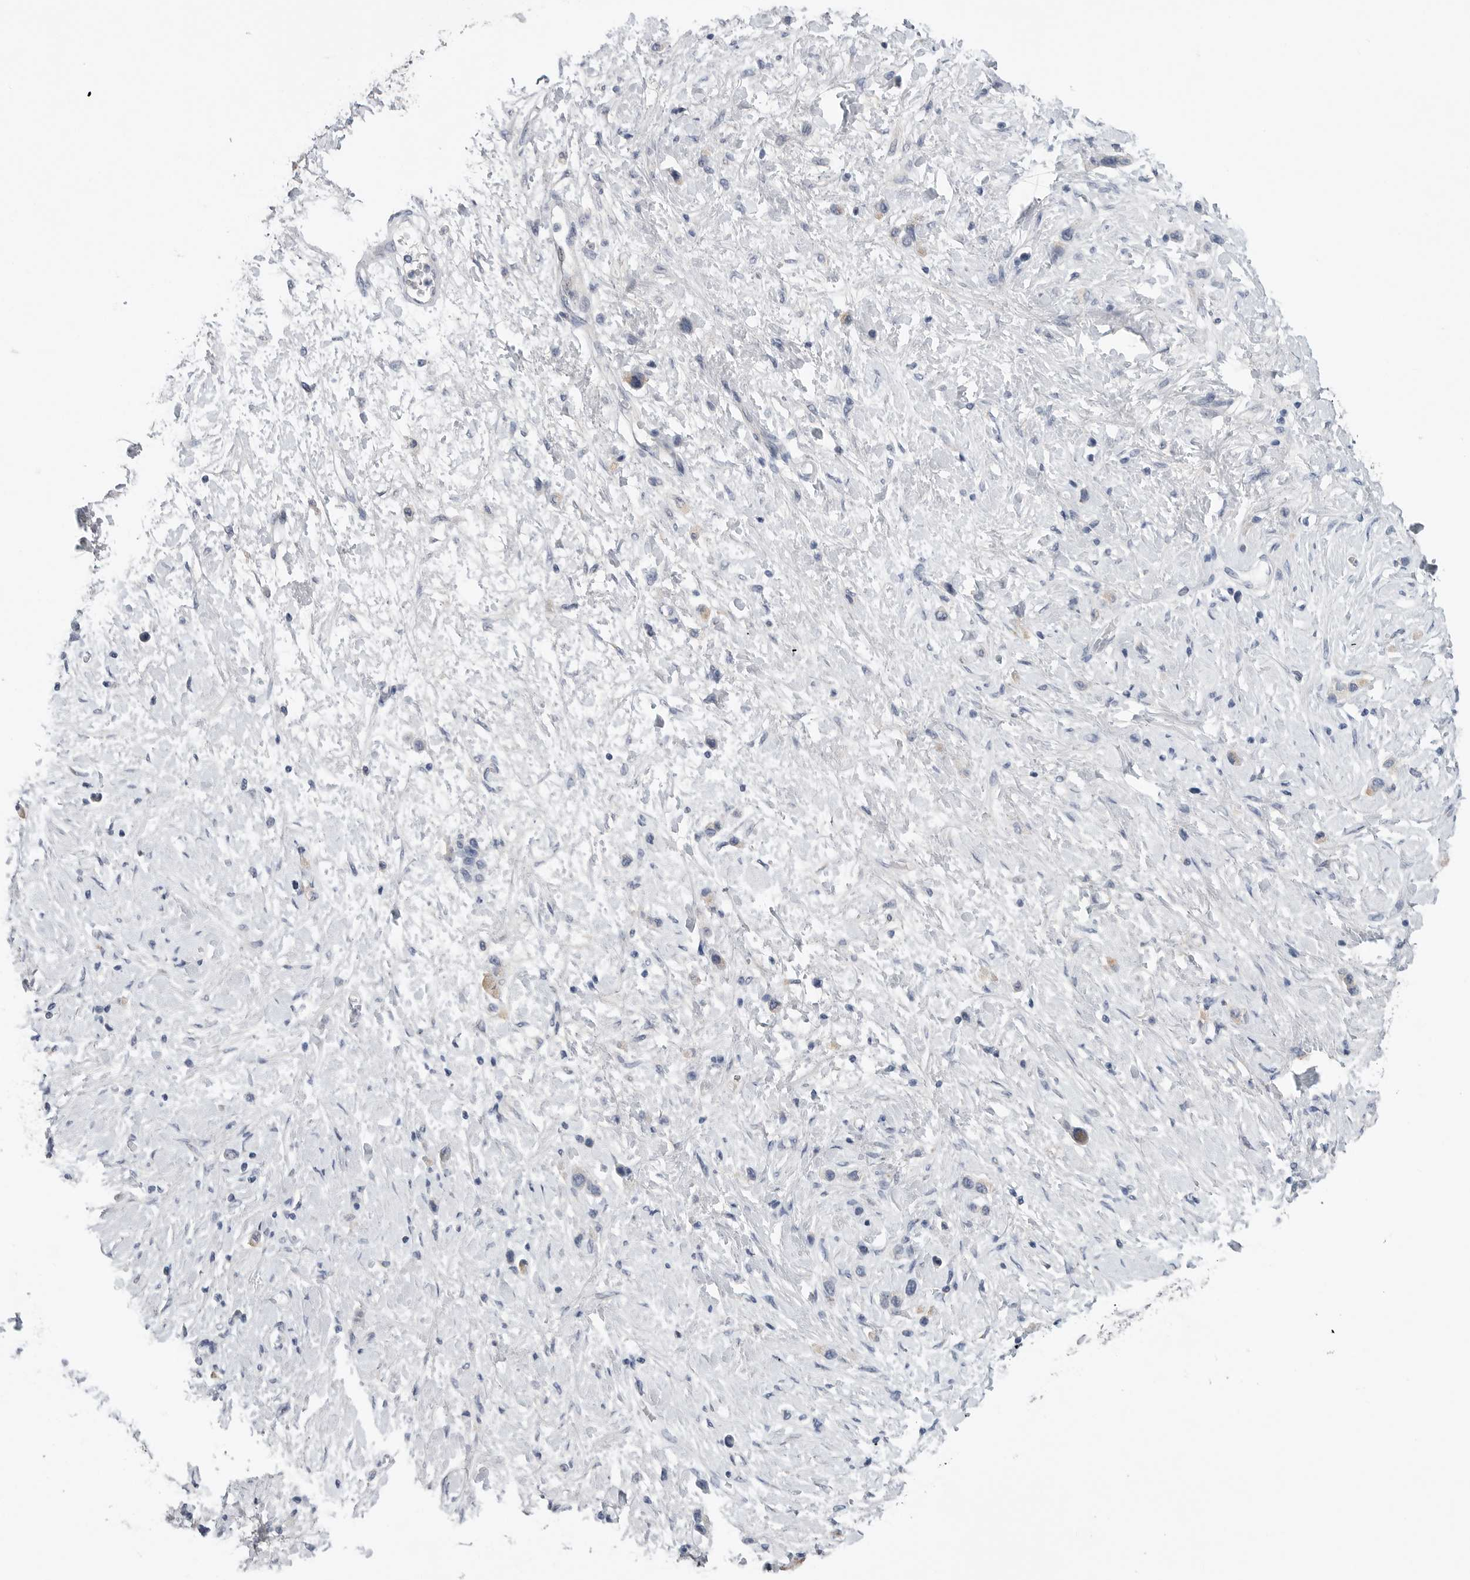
{"staining": {"intensity": "negative", "quantity": "none", "location": "none"}, "tissue": "stomach cancer", "cell_type": "Tumor cells", "image_type": "cancer", "snomed": [{"axis": "morphology", "description": "Adenocarcinoma, NOS"}, {"axis": "topography", "description": "Stomach"}], "caption": "Image shows no protein staining in tumor cells of stomach adenocarcinoma tissue. (Stains: DAB (3,3'-diaminobenzidine) immunohistochemistry with hematoxylin counter stain, Microscopy: brightfield microscopy at high magnification).", "gene": "TIMP1", "patient": {"sex": "female", "age": 65}}